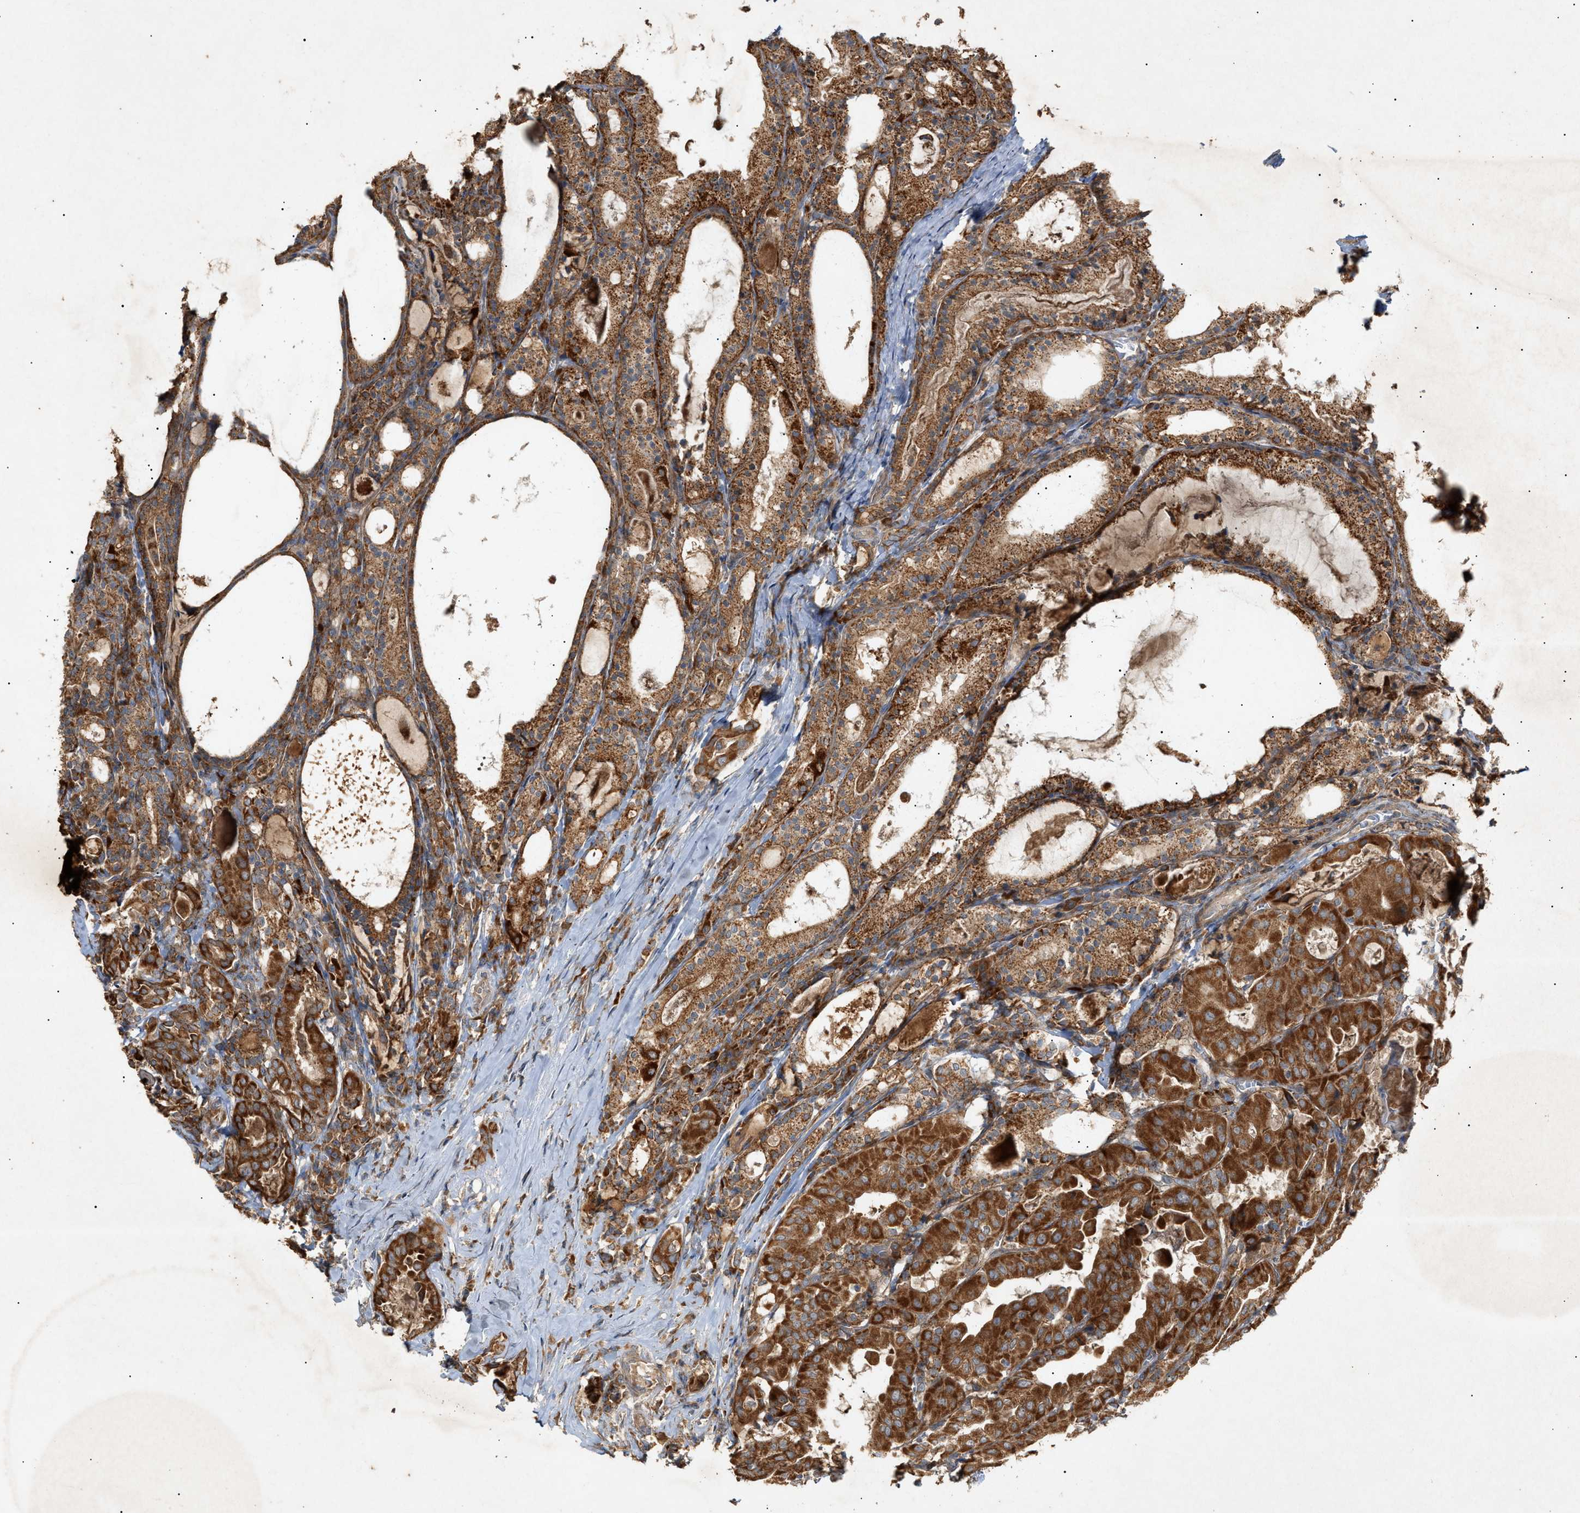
{"staining": {"intensity": "strong", "quantity": ">75%", "location": "cytoplasmic/membranous"}, "tissue": "thyroid cancer", "cell_type": "Tumor cells", "image_type": "cancer", "snomed": [{"axis": "morphology", "description": "Papillary adenocarcinoma, NOS"}, {"axis": "topography", "description": "Thyroid gland"}], "caption": "Thyroid cancer (papillary adenocarcinoma) was stained to show a protein in brown. There is high levels of strong cytoplasmic/membranous expression in approximately >75% of tumor cells.", "gene": "MTCH1", "patient": {"sex": "female", "age": 42}}